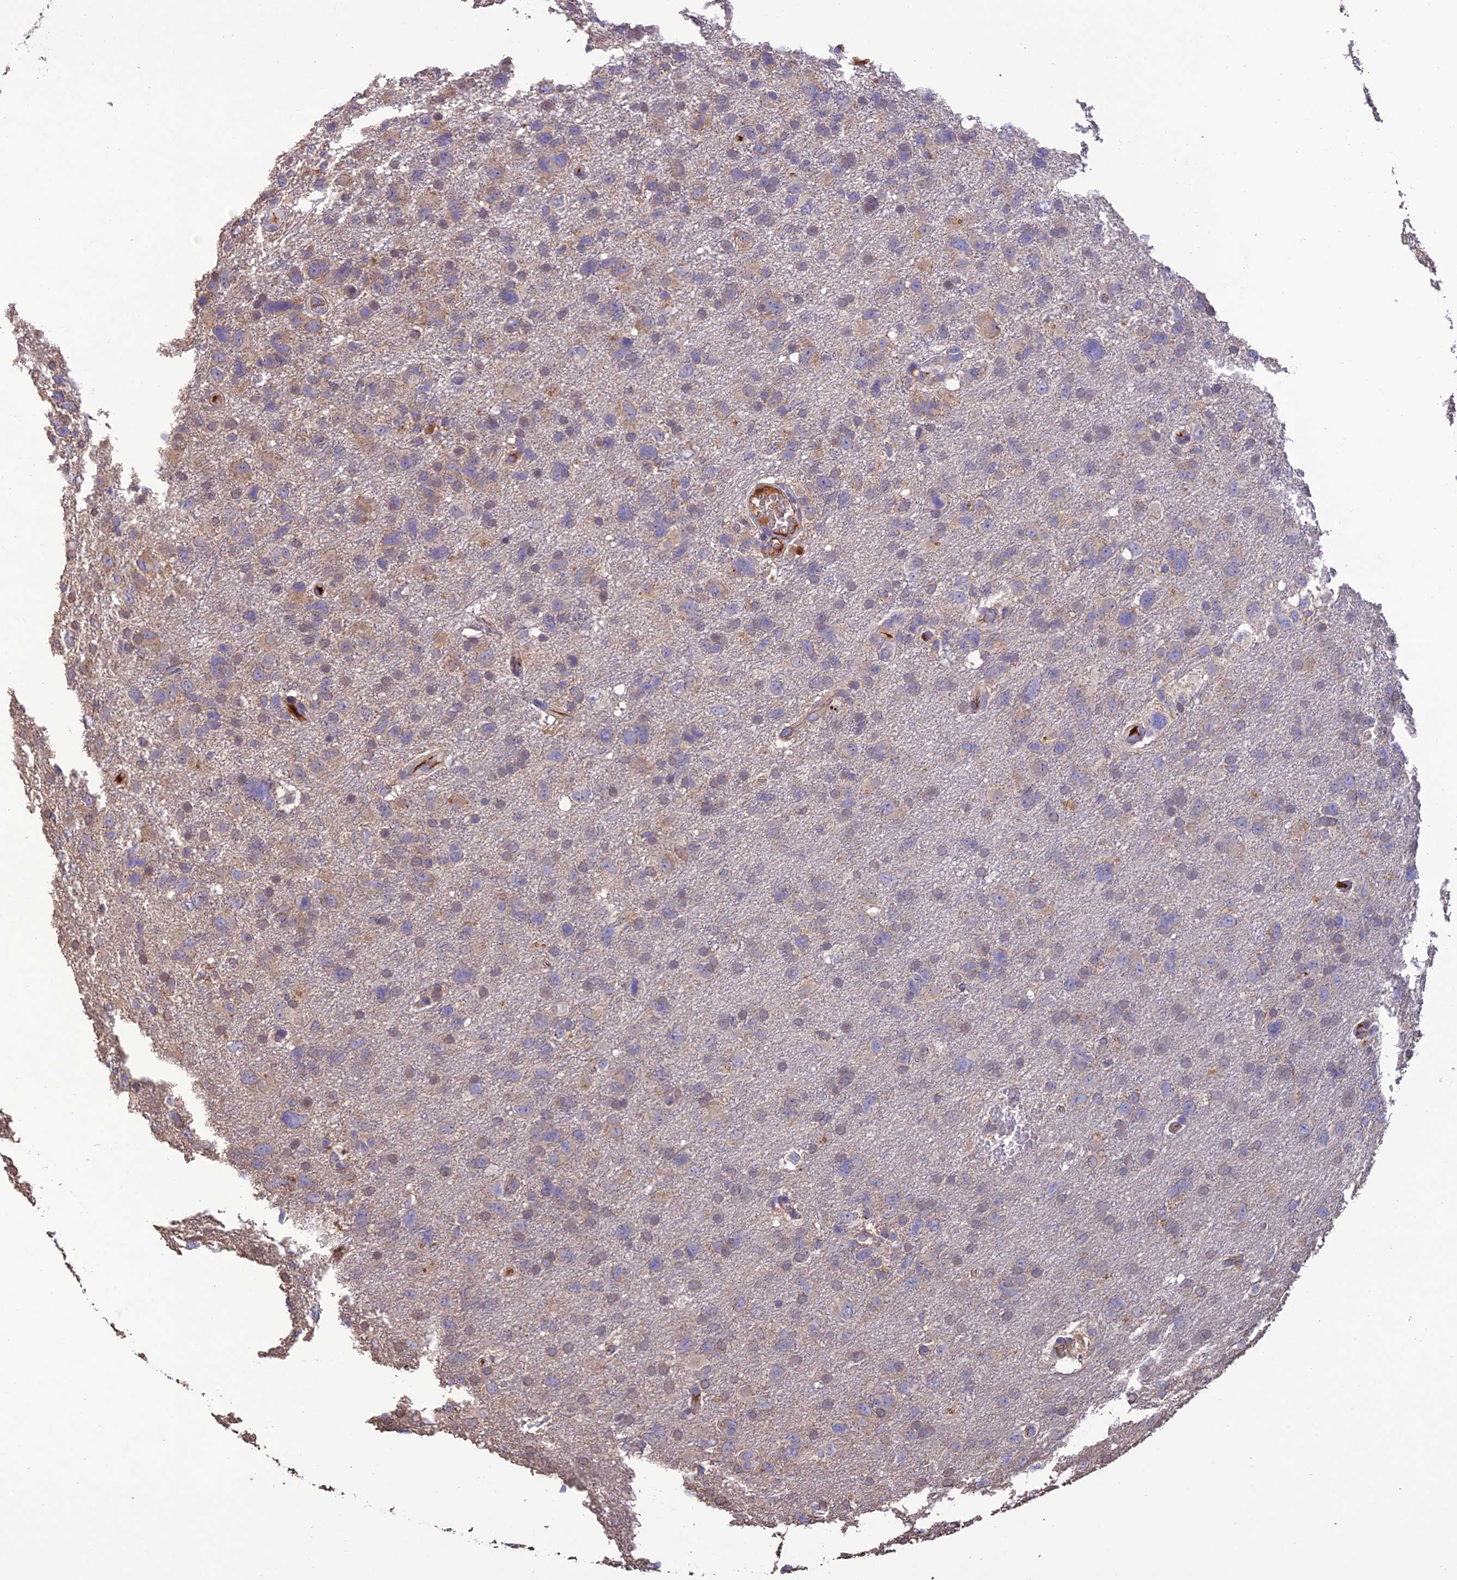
{"staining": {"intensity": "weak", "quantity": "25%-75%", "location": "cytoplasmic/membranous"}, "tissue": "glioma", "cell_type": "Tumor cells", "image_type": "cancer", "snomed": [{"axis": "morphology", "description": "Glioma, malignant, High grade"}, {"axis": "topography", "description": "Brain"}], "caption": "High-grade glioma (malignant) was stained to show a protein in brown. There is low levels of weak cytoplasmic/membranous expression in approximately 25%-75% of tumor cells.", "gene": "MIOS", "patient": {"sex": "male", "age": 61}}